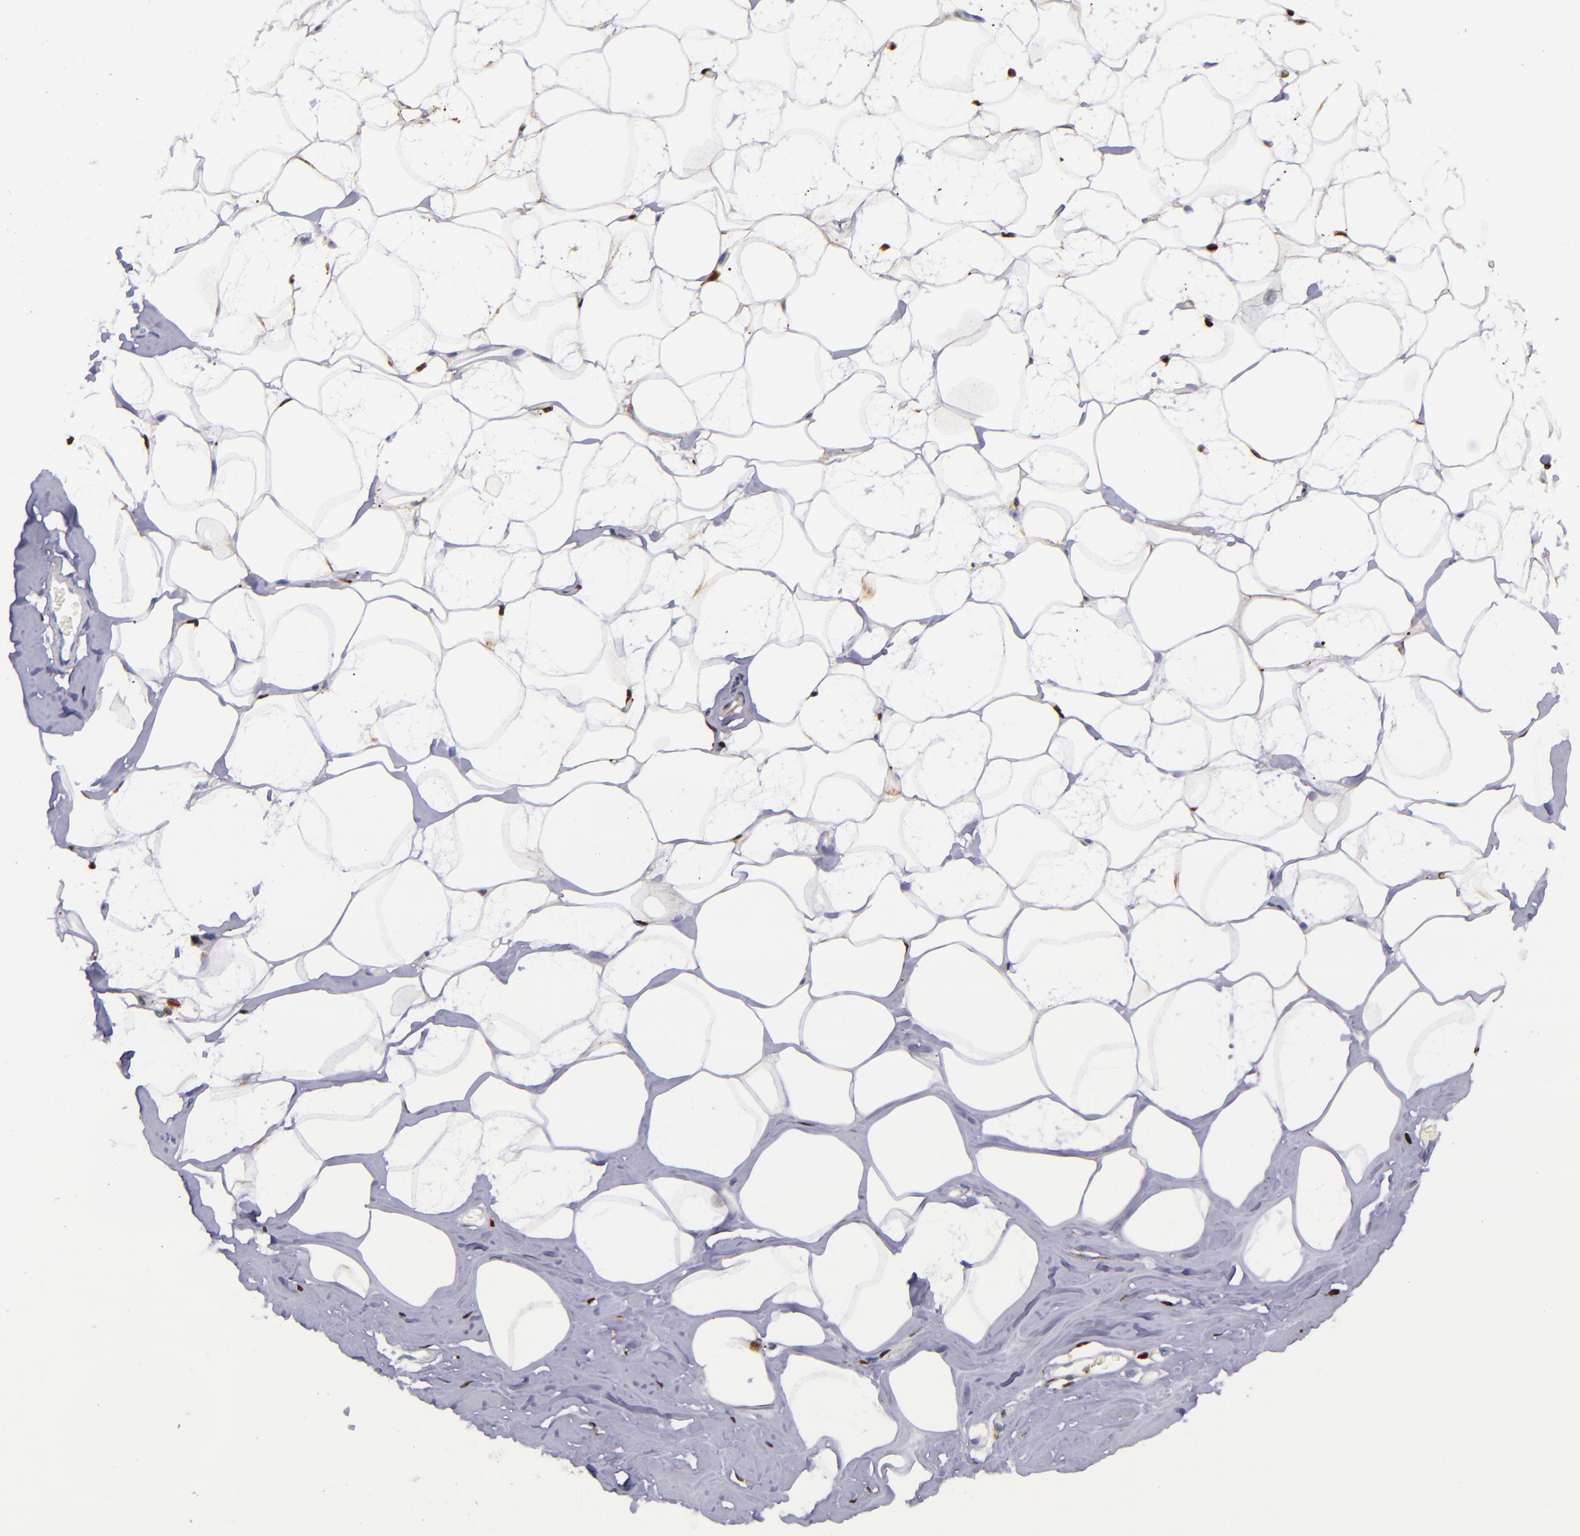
{"staining": {"intensity": "negative", "quantity": "none", "location": "none"}, "tissue": "breast", "cell_type": "Adipocytes", "image_type": "normal", "snomed": [{"axis": "morphology", "description": "Normal tissue, NOS"}, {"axis": "morphology", "description": "Fibrosis, NOS"}, {"axis": "topography", "description": "Breast"}], "caption": "DAB (3,3'-diaminobenzidine) immunohistochemical staining of unremarkable human breast exhibits no significant positivity in adipocytes.", "gene": "LGALS1", "patient": {"sex": "female", "age": 39}}